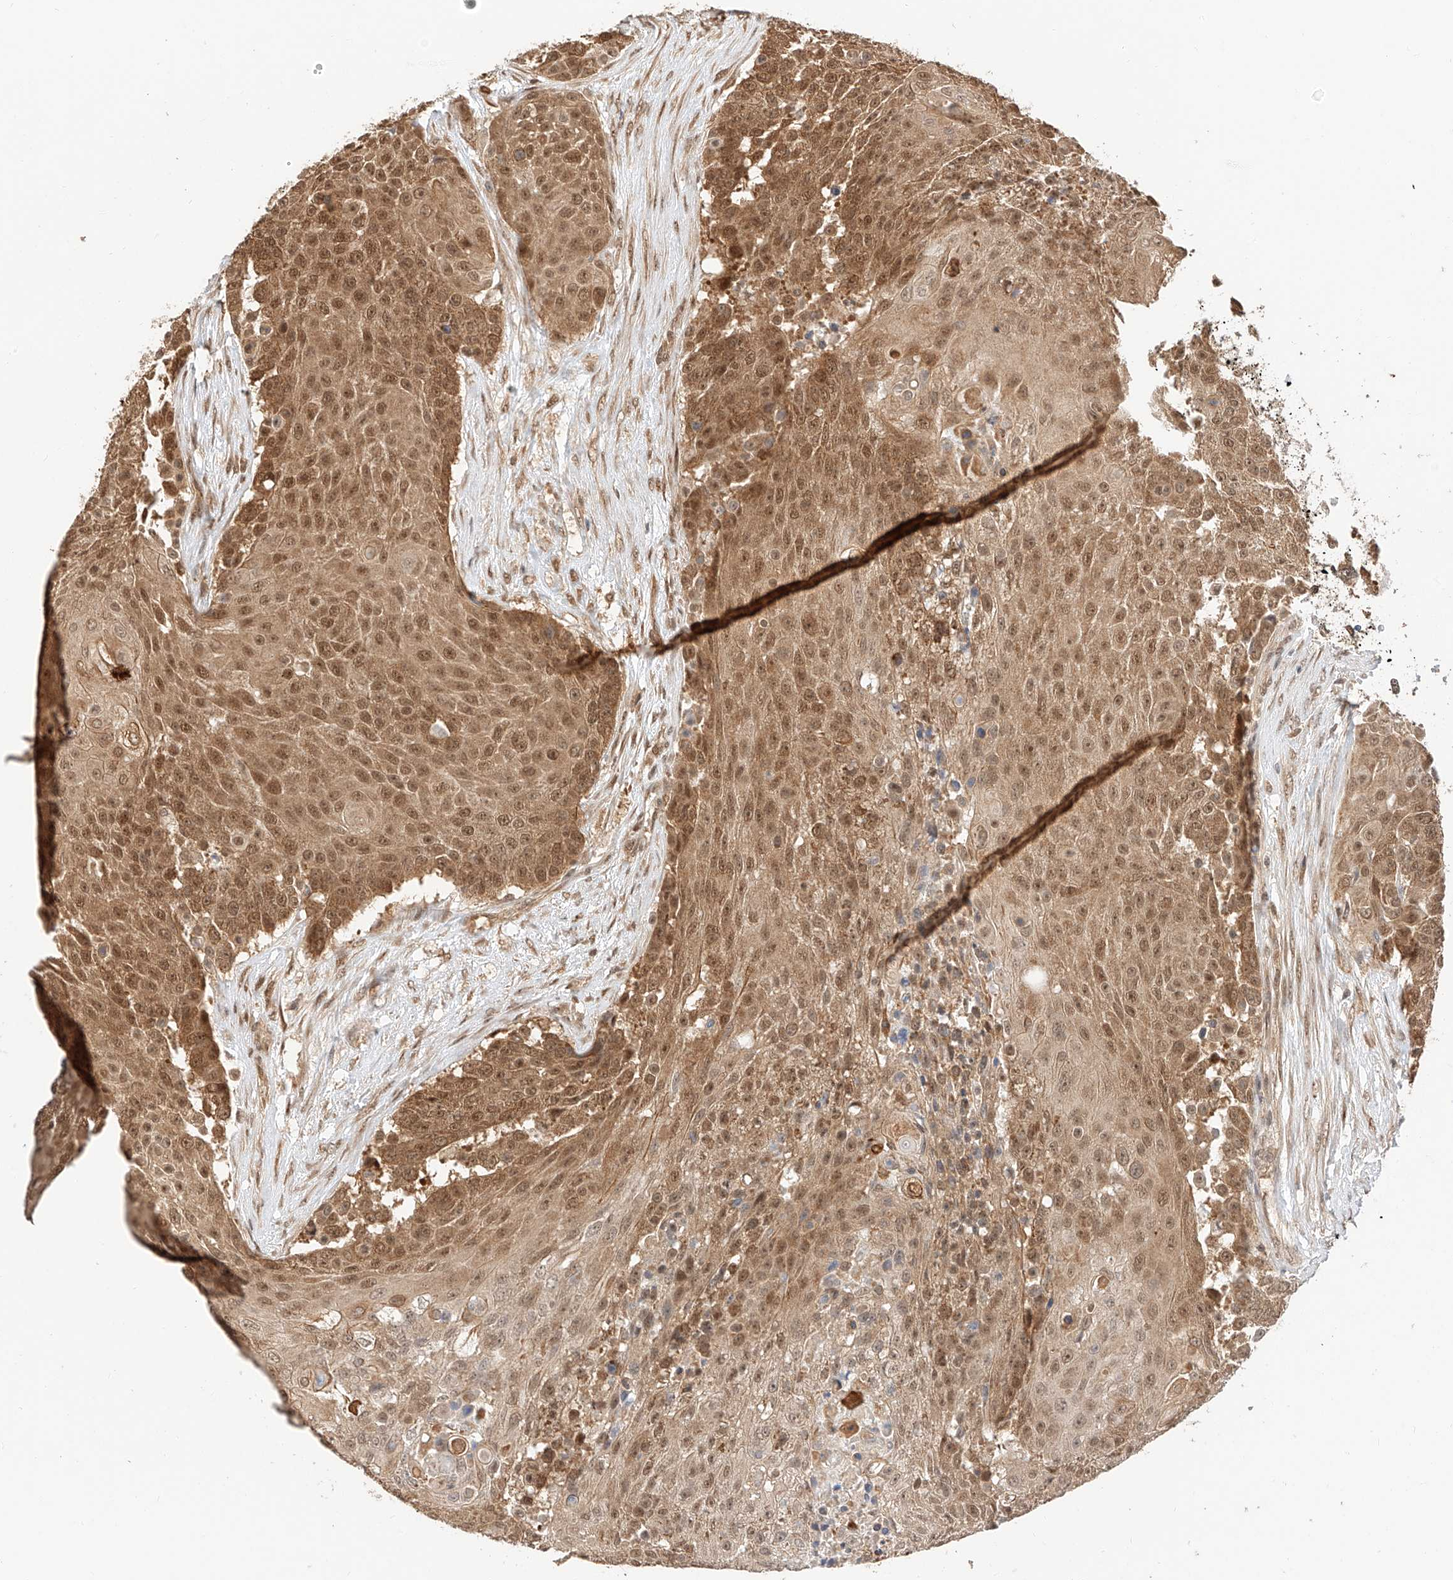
{"staining": {"intensity": "moderate", "quantity": ">75%", "location": "cytoplasmic/membranous,nuclear"}, "tissue": "urothelial cancer", "cell_type": "Tumor cells", "image_type": "cancer", "snomed": [{"axis": "morphology", "description": "Urothelial carcinoma, High grade"}, {"axis": "topography", "description": "Urinary bladder"}], "caption": "About >75% of tumor cells in human urothelial cancer reveal moderate cytoplasmic/membranous and nuclear protein expression as visualized by brown immunohistochemical staining.", "gene": "EIF4H", "patient": {"sex": "female", "age": 63}}